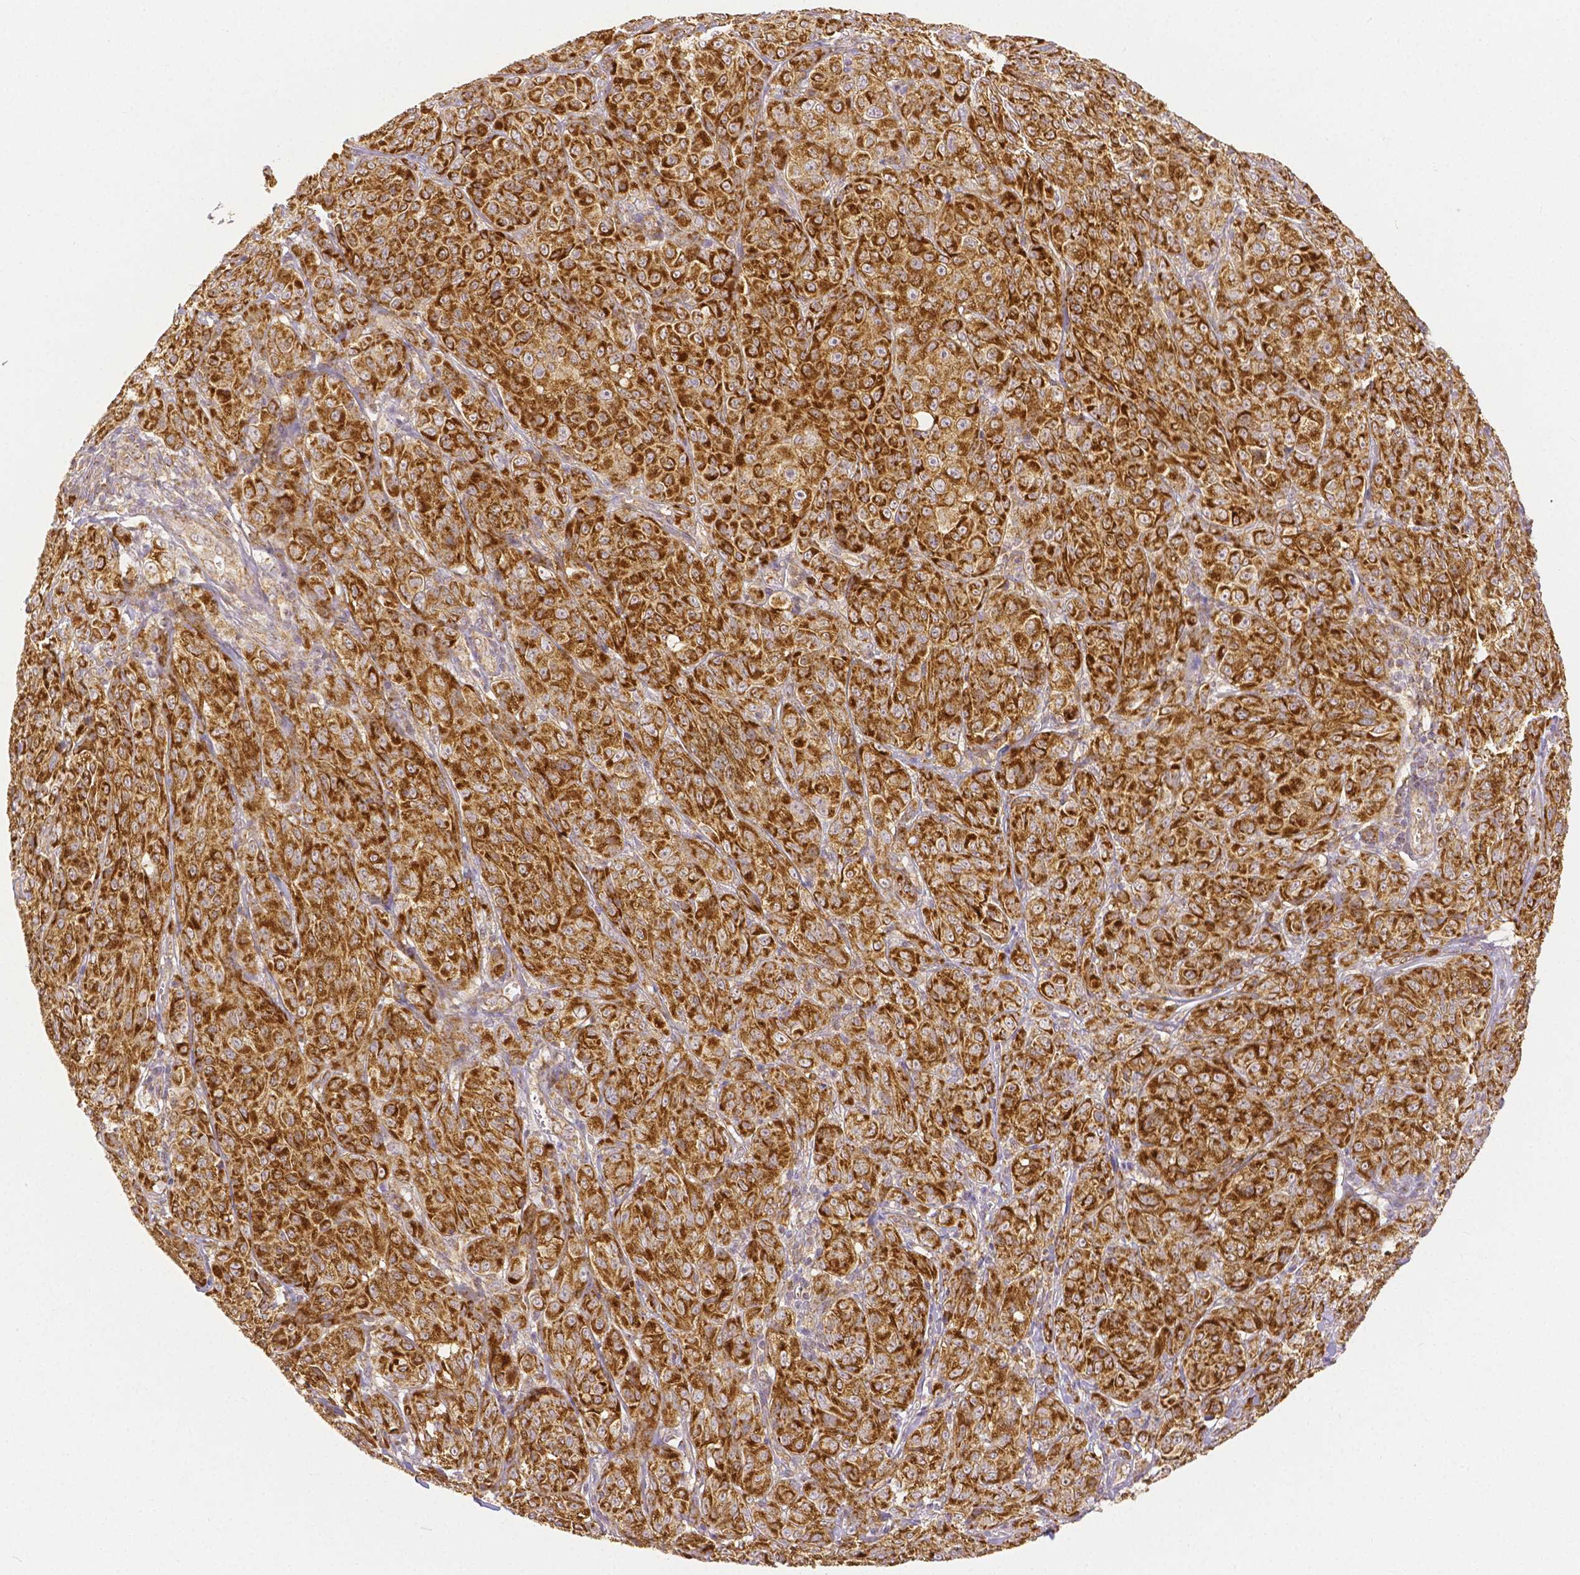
{"staining": {"intensity": "strong", "quantity": ">75%", "location": "cytoplasmic/membranous"}, "tissue": "melanoma", "cell_type": "Tumor cells", "image_type": "cancer", "snomed": [{"axis": "morphology", "description": "Malignant melanoma, NOS"}, {"axis": "topography", "description": "Skin"}], "caption": "Immunohistochemical staining of human melanoma displays high levels of strong cytoplasmic/membranous positivity in about >75% of tumor cells.", "gene": "RHOT1", "patient": {"sex": "male", "age": 89}}